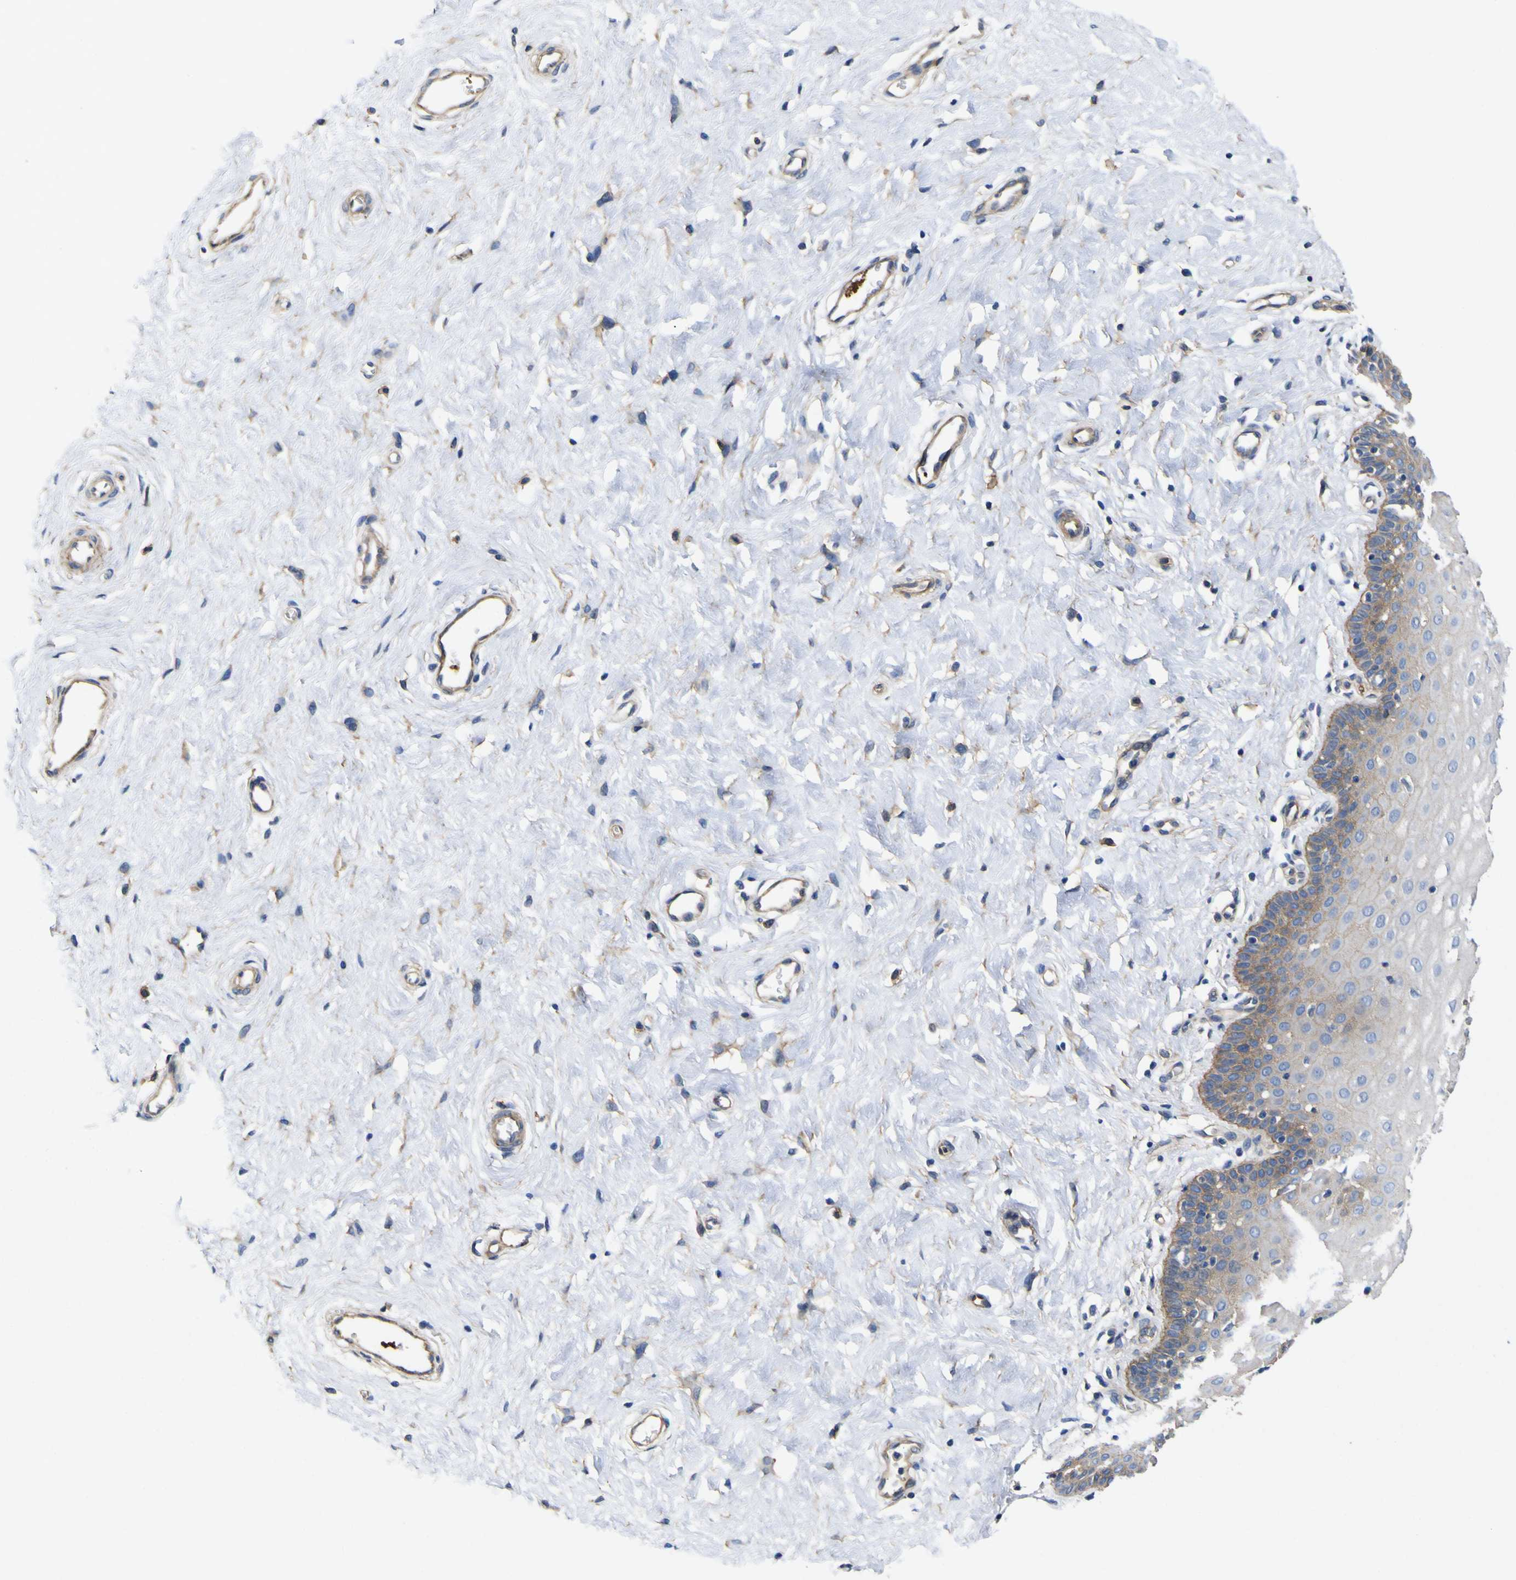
{"staining": {"intensity": "moderate", "quantity": ">75%", "location": "cytoplasmic/membranous"}, "tissue": "cervix", "cell_type": "Glandular cells", "image_type": "normal", "snomed": [{"axis": "morphology", "description": "Normal tissue, NOS"}, {"axis": "topography", "description": "Cervix"}], "caption": "A histopathology image showing moderate cytoplasmic/membranous staining in approximately >75% of glandular cells in normal cervix, as visualized by brown immunohistochemical staining.", "gene": "CD151", "patient": {"sex": "female", "age": 55}}